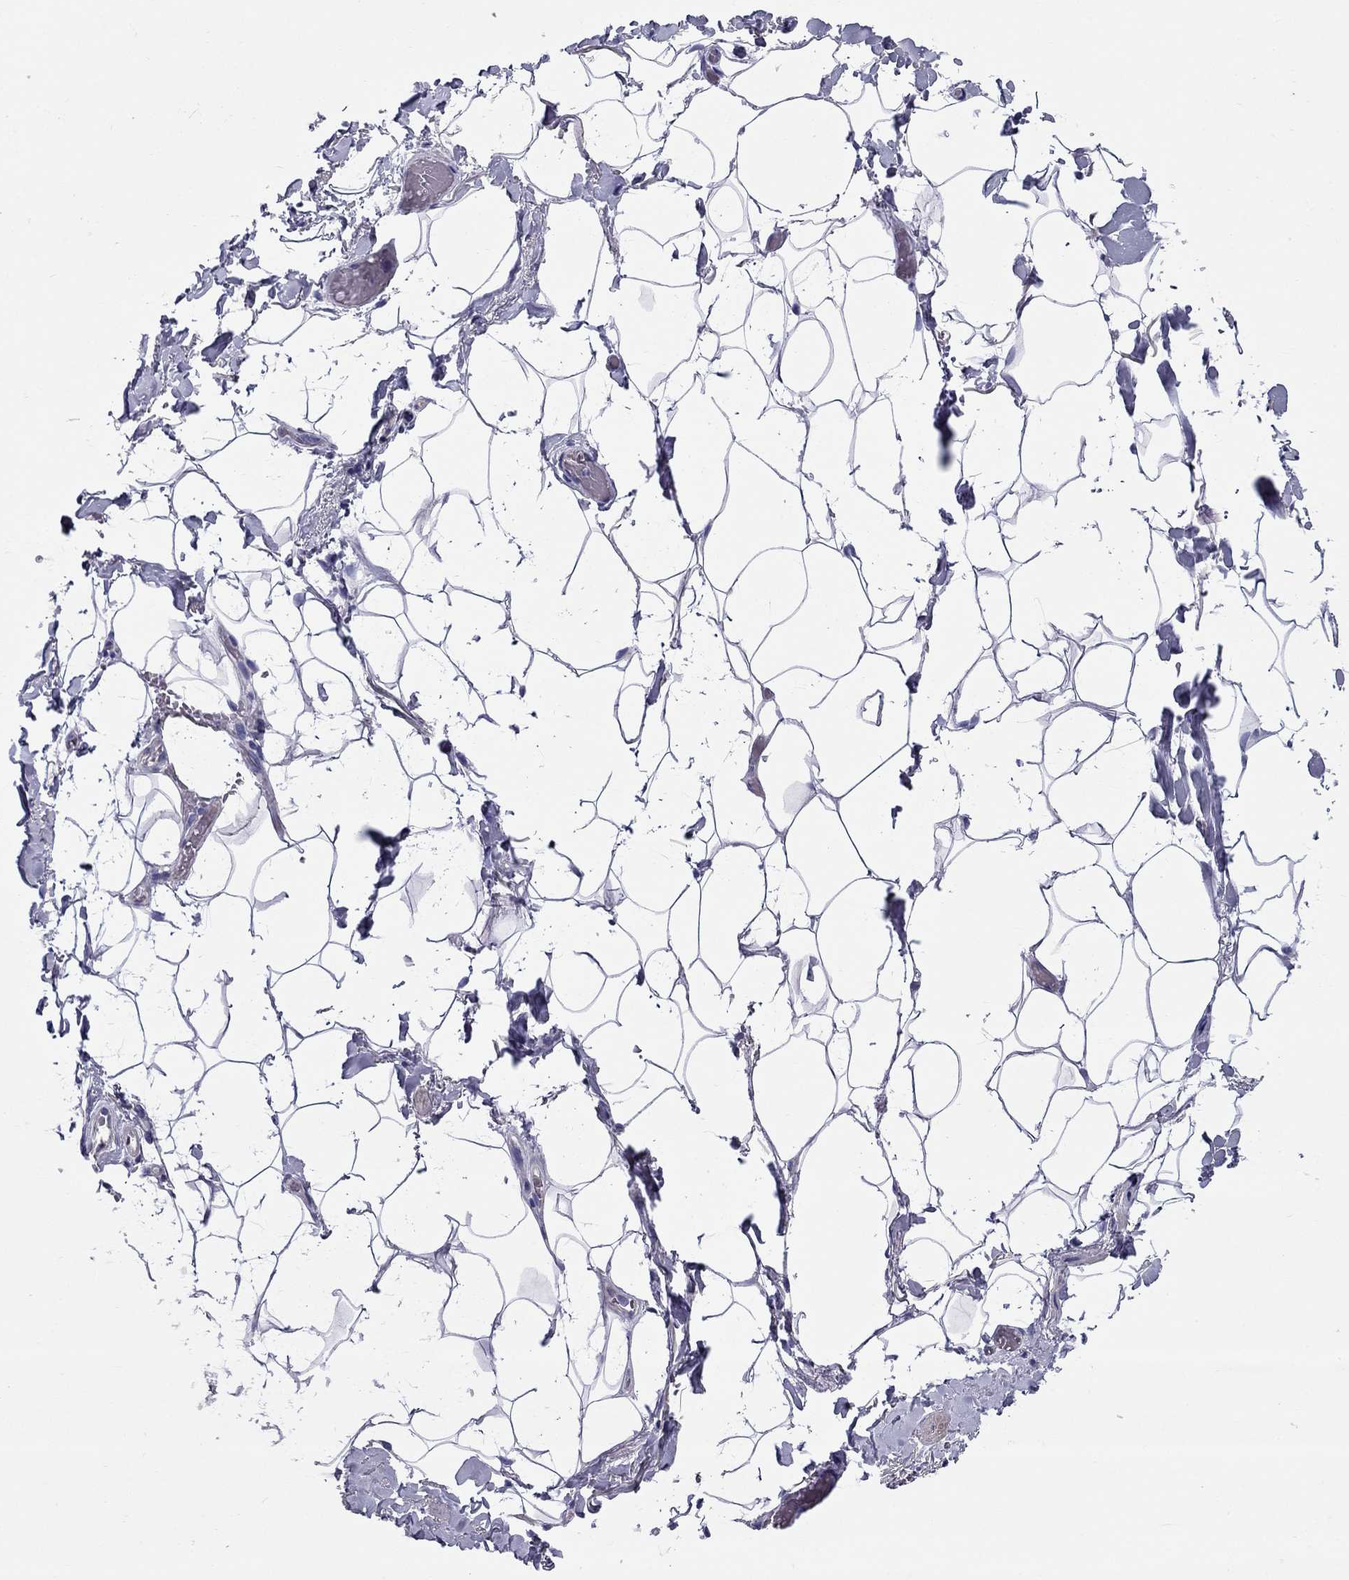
{"staining": {"intensity": "negative", "quantity": "none", "location": "none"}, "tissue": "adipose tissue", "cell_type": "Adipocytes", "image_type": "normal", "snomed": [{"axis": "morphology", "description": "Normal tissue, NOS"}, {"axis": "topography", "description": "Anal"}, {"axis": "topography", "description": "Peripheral nerve tissue"}], "caption": "Adipocytes show no significant expression in benign adipose tissue. The staining was performed using DAB (3,3'-diaminobenzidine) to visualize the protein expression in brown, while the nuclei were stained in blue with hematoxylin (Magnification: 20x).", "gene": "GPR50", "patient": {"sex": "male", "age": 53}}